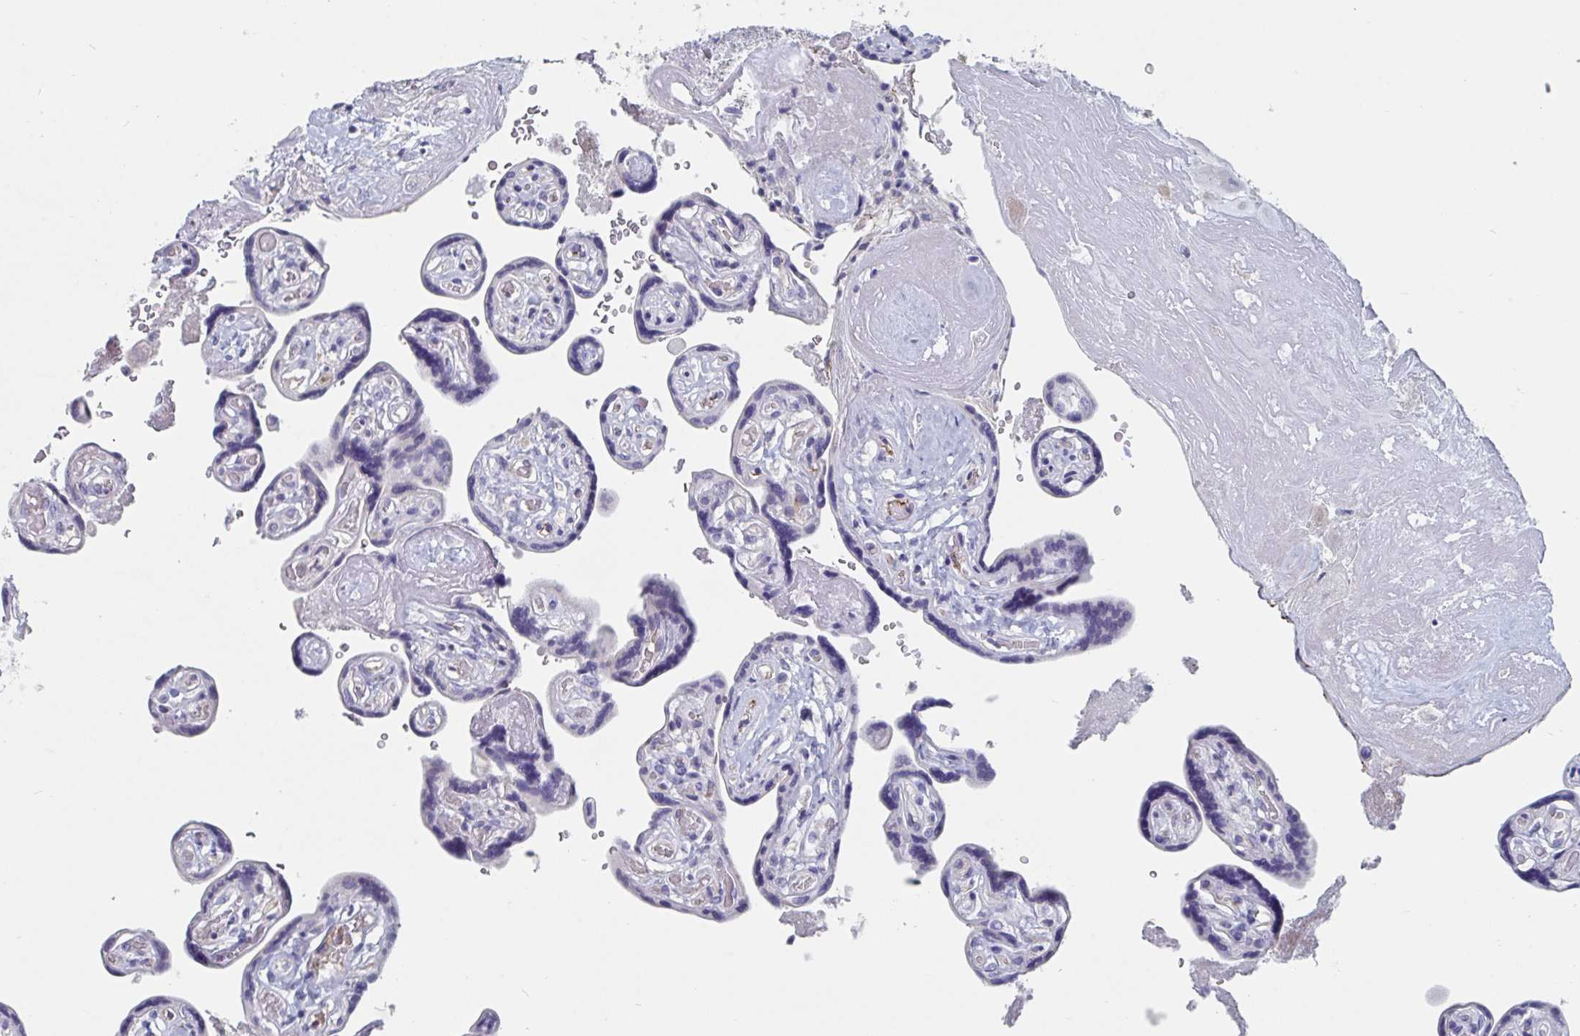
{"staining": {"intensity": "negative", "quantity": "none", "location": "none"}, "tissue": "placenta", "cell_type": "Decidual cells", "image_type": "normal", "snomed": [{"axis": "morphology", "description": "Normal tissue, NOS"}, {"axis": "topography", "description": "Placenta"}], "caption": "High magnification brightfield microscopy of normal placenta stained with DAB (3,3'-diaminobenzidine) (brown) and counterstained with hematoxylin (blue): decidual cells show no significant expression. The staining was performed using DAB to visualize the protein expression in brown, while the nuclei were stained in blue with hematoxylin (Magnification: 20x).", "gene": "ABHD16A", "patient": {"sex": "female", "age": 32}}